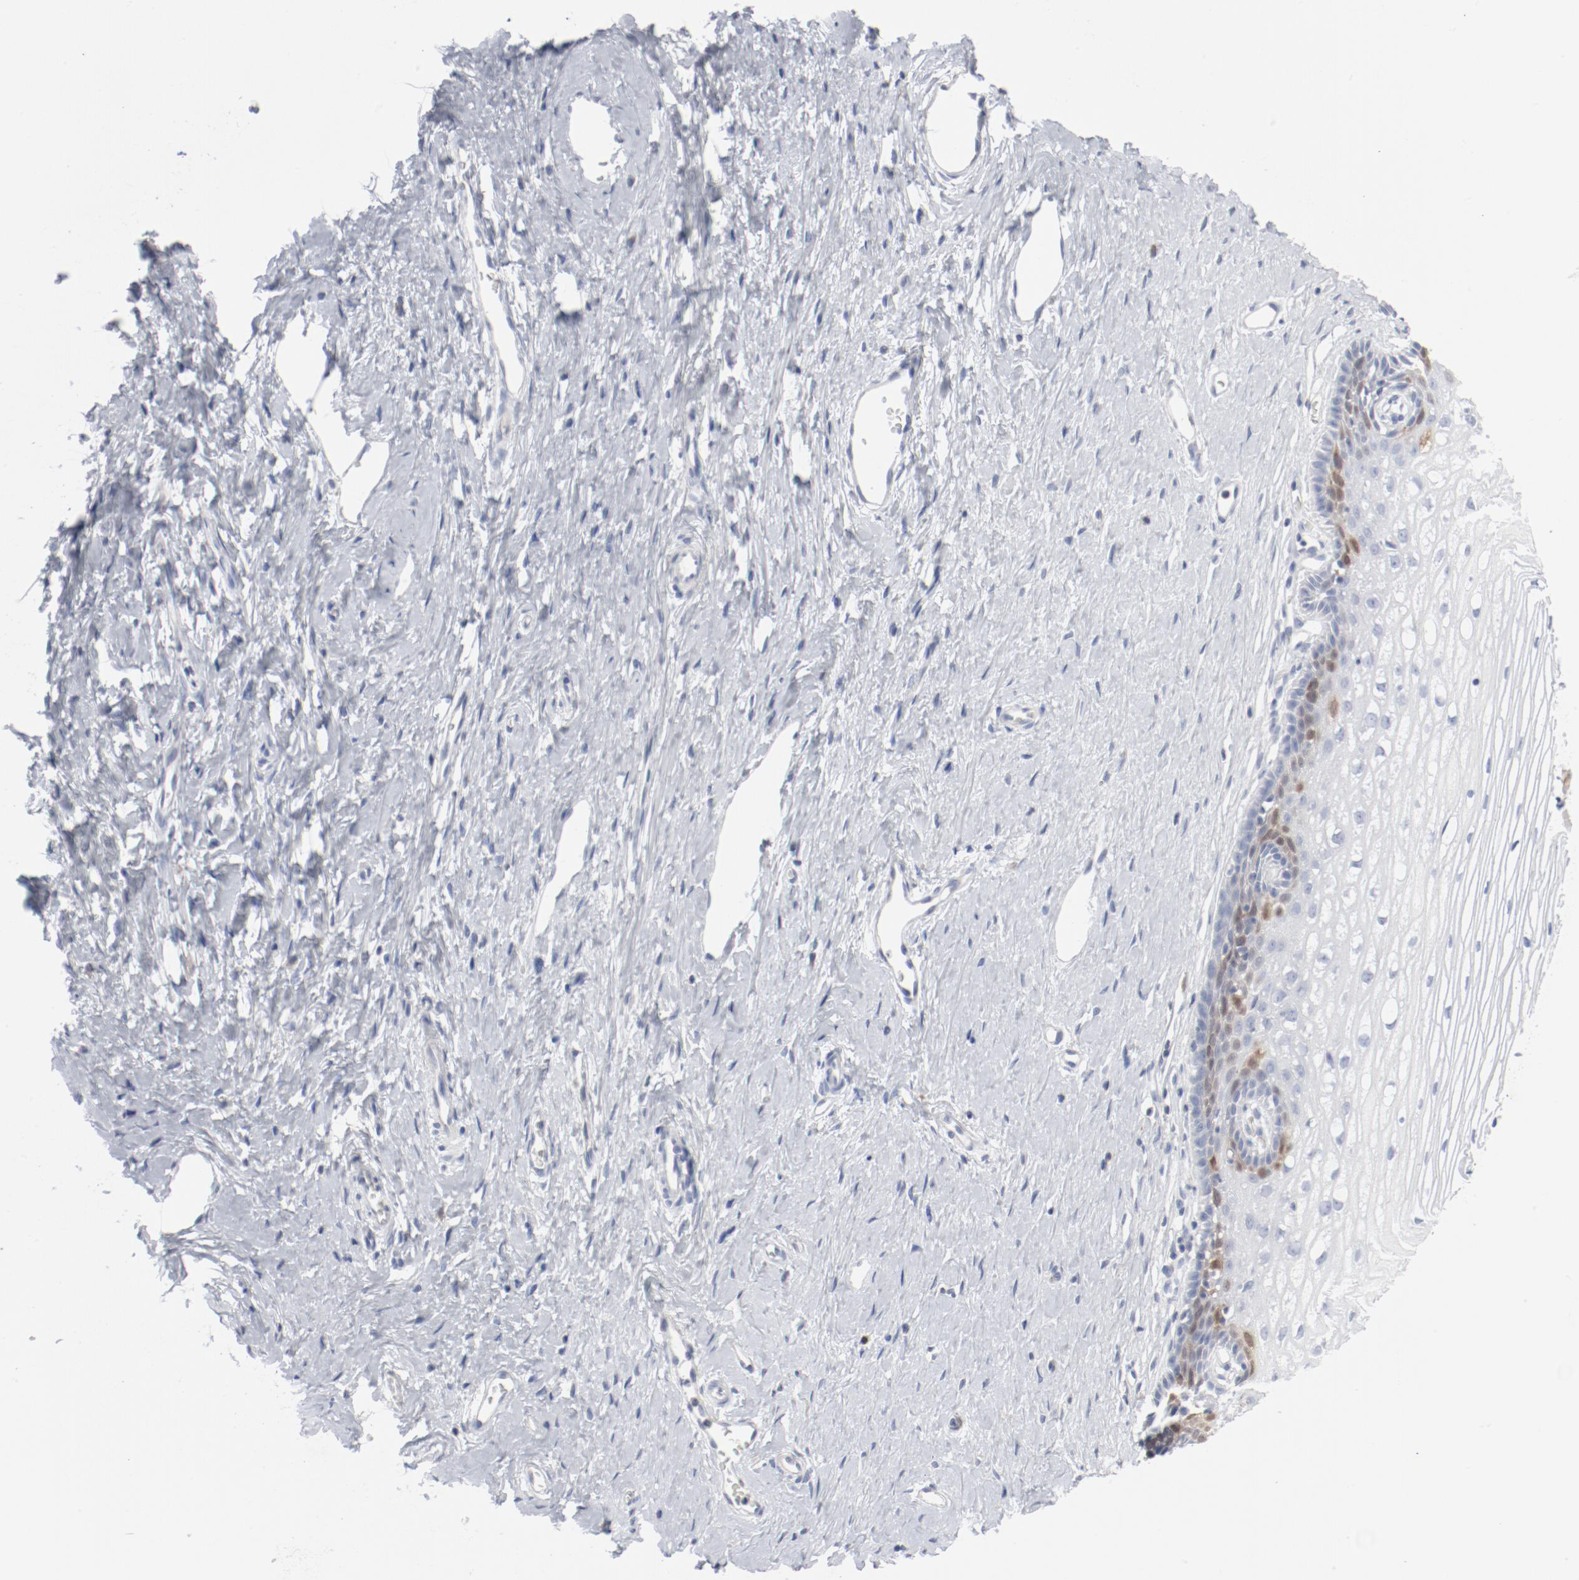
{"staining": {"intensity": "negative", "quantity": "none", "location": "none"}, "tissue": "cervix", "cell_type": "Glandular cells", "image_type": "normal", "snomed": [{"axis": "morphology", "description": "Normal tissue, NOS"}, {"axis": "topography", "description": "Cervix"}], "caption": "A high-resolution histopathology image shows immunohistochemistry staining of normal cervix, which reveals no significant expression in glandular cells.", "gene": "CDK1", "patient": {"sex": "female", "age": 40}}